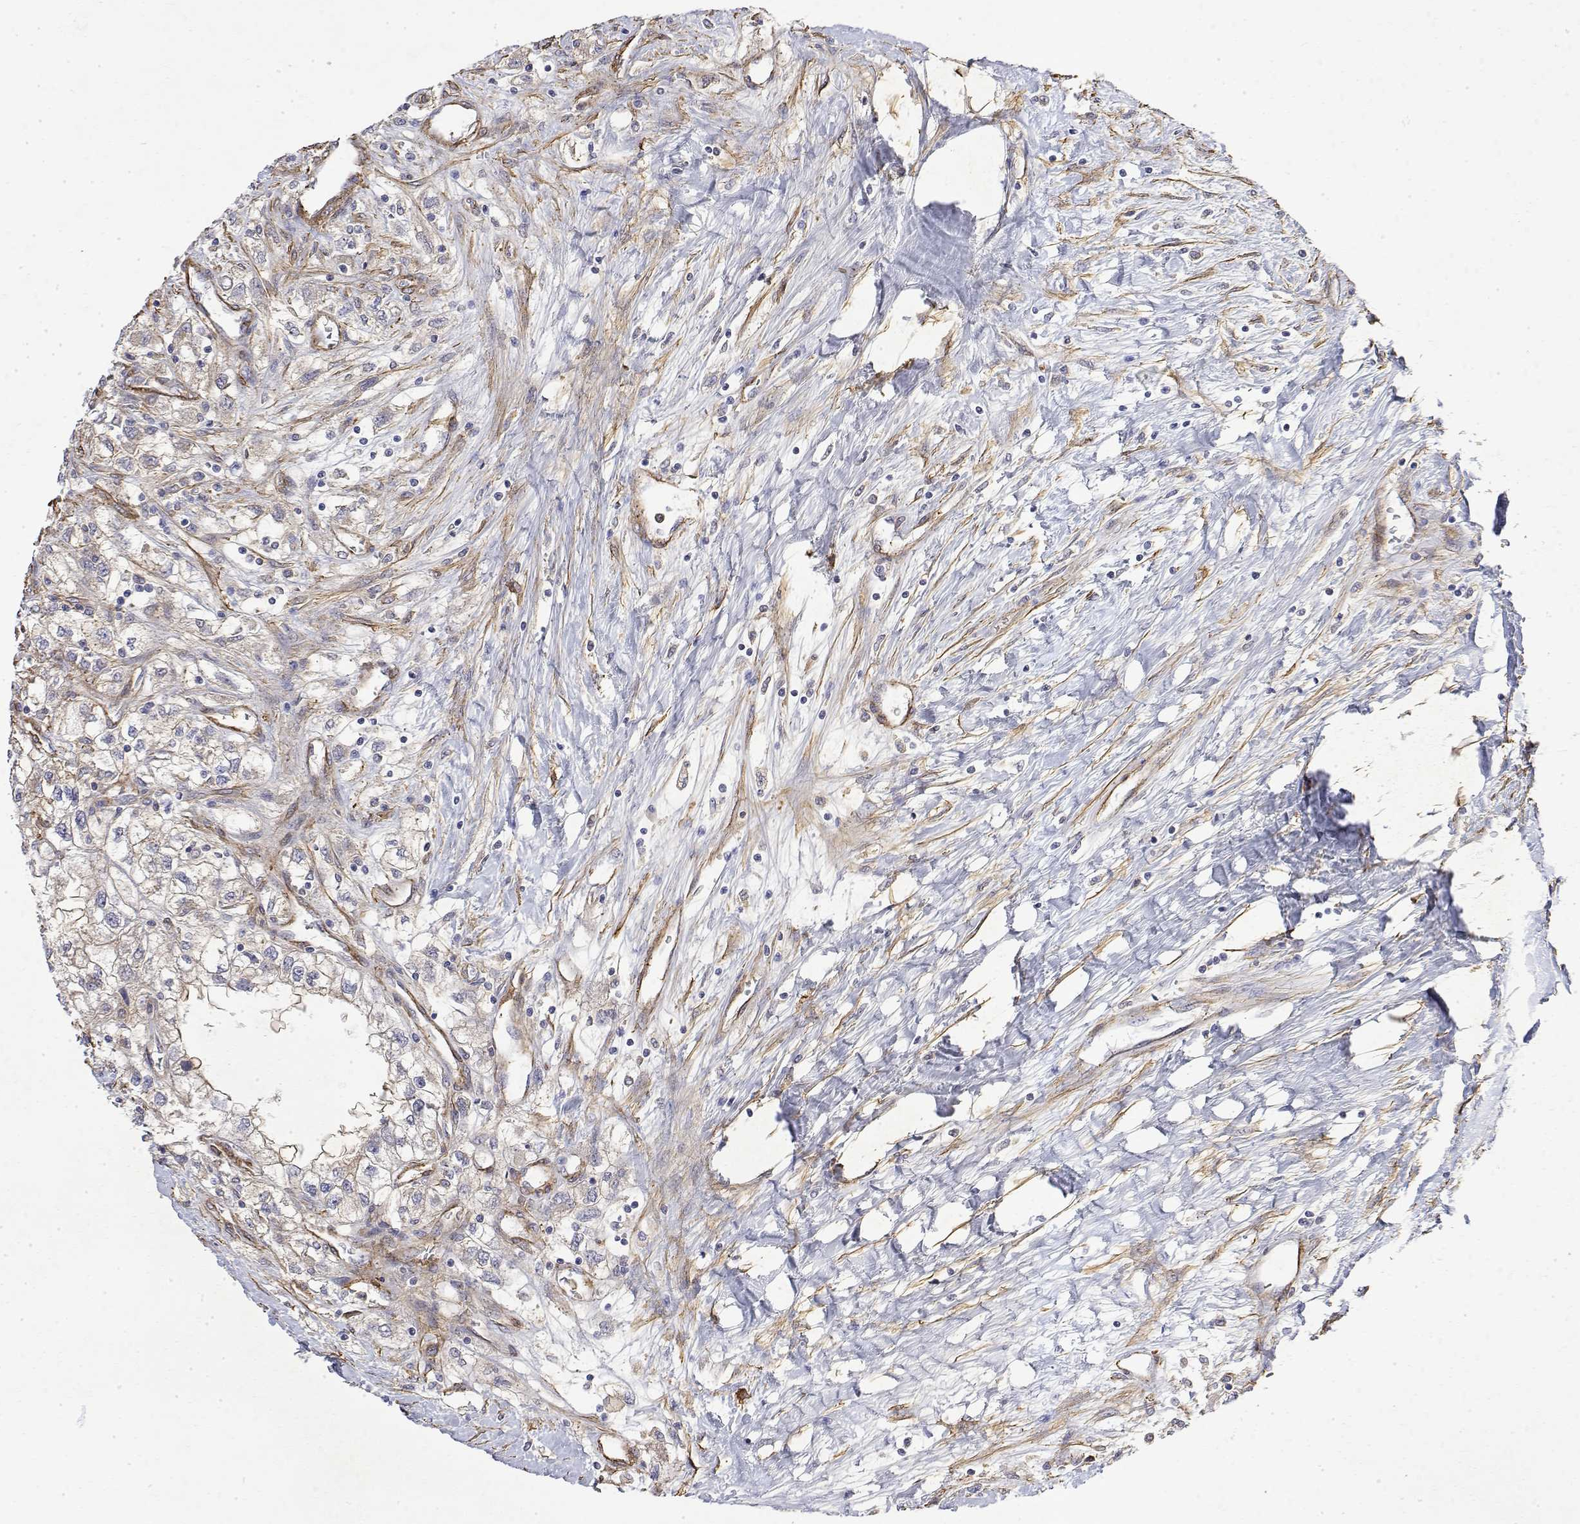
{"staining": {"intensity": "negative", "quantity": "none", "location": "none"}, "tissue": "renal cancer", "cell_type": "Tumor cells", "image_type": "cancer", "snomed": [{"axis": "morphology", "description": "Adenocarcinoma, NOS"}, {"axis": "topography", "description": "Kidney"}], "caption": "Tumor cells show no significant positivity in renal adenocarcinoma.", "gene": "SOWAHD", "patient": {"sex": "male", "age": 59}}